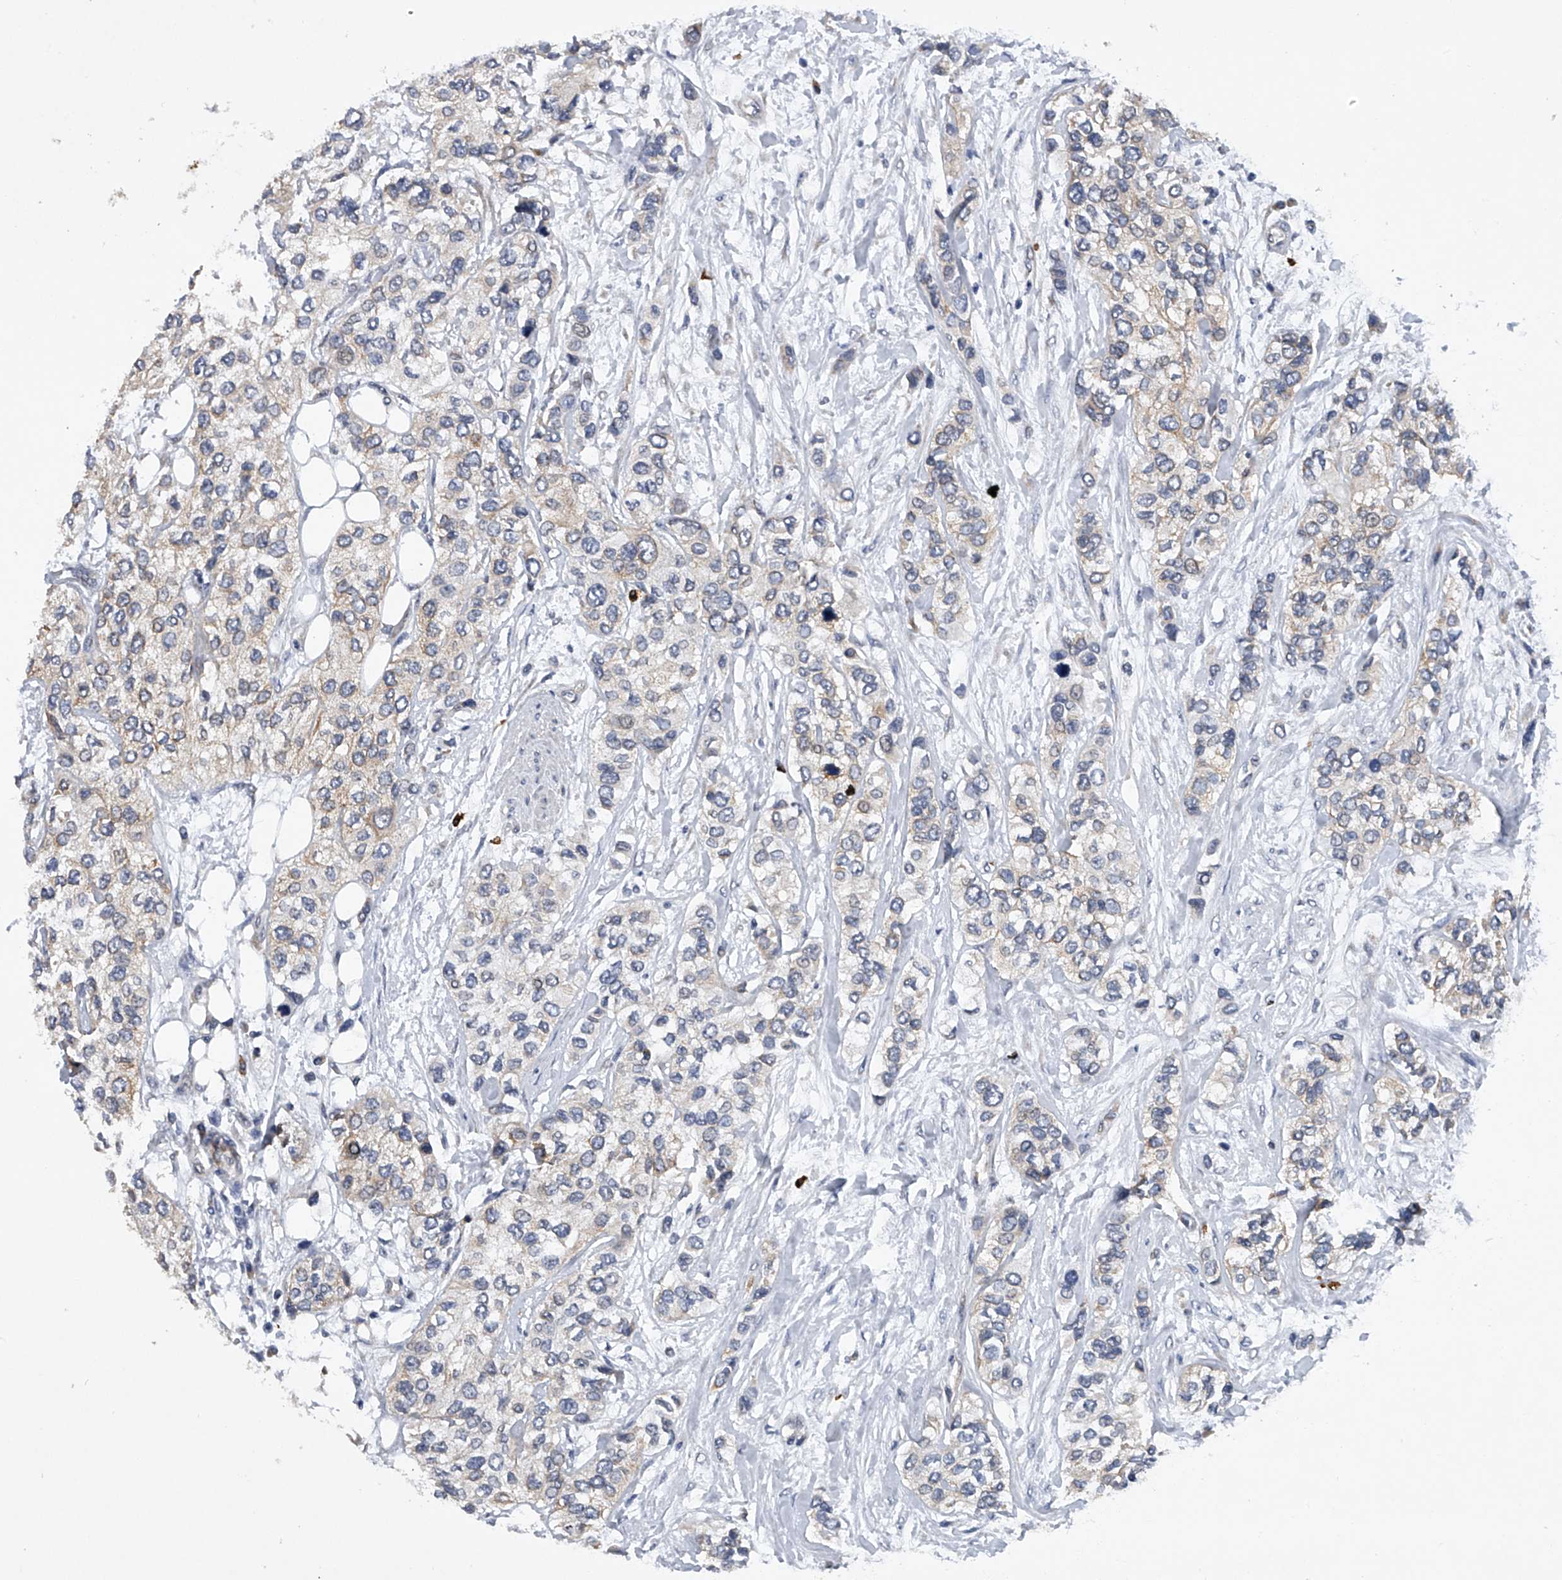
{"staining": {"intensity": "weak", "quantity": "25%-75%", "location": "cytoplasmic/membranous"}, "tissue": "urothelial cancer", "cell_type": "Tumor cells", "image_type": "cancer", "snomed": [{"axis": "morphology", "description": "Urothelial carcinoma, High grade"}, {"axis": "topography", "description": "Urinary bladder"}], "caption": "IHC image of neoplastic tissue: high-grade urothelial carcinoma stained using immunohistochemistry (IHC) shows low levels of weak protein expression localized specifically in the cytoplasmic/membranous of tumor cells, appearing as a cytoplasmic/membranous brown color.", "gene": "RNF5", "patient": {"sex": "female", "age": 56}}